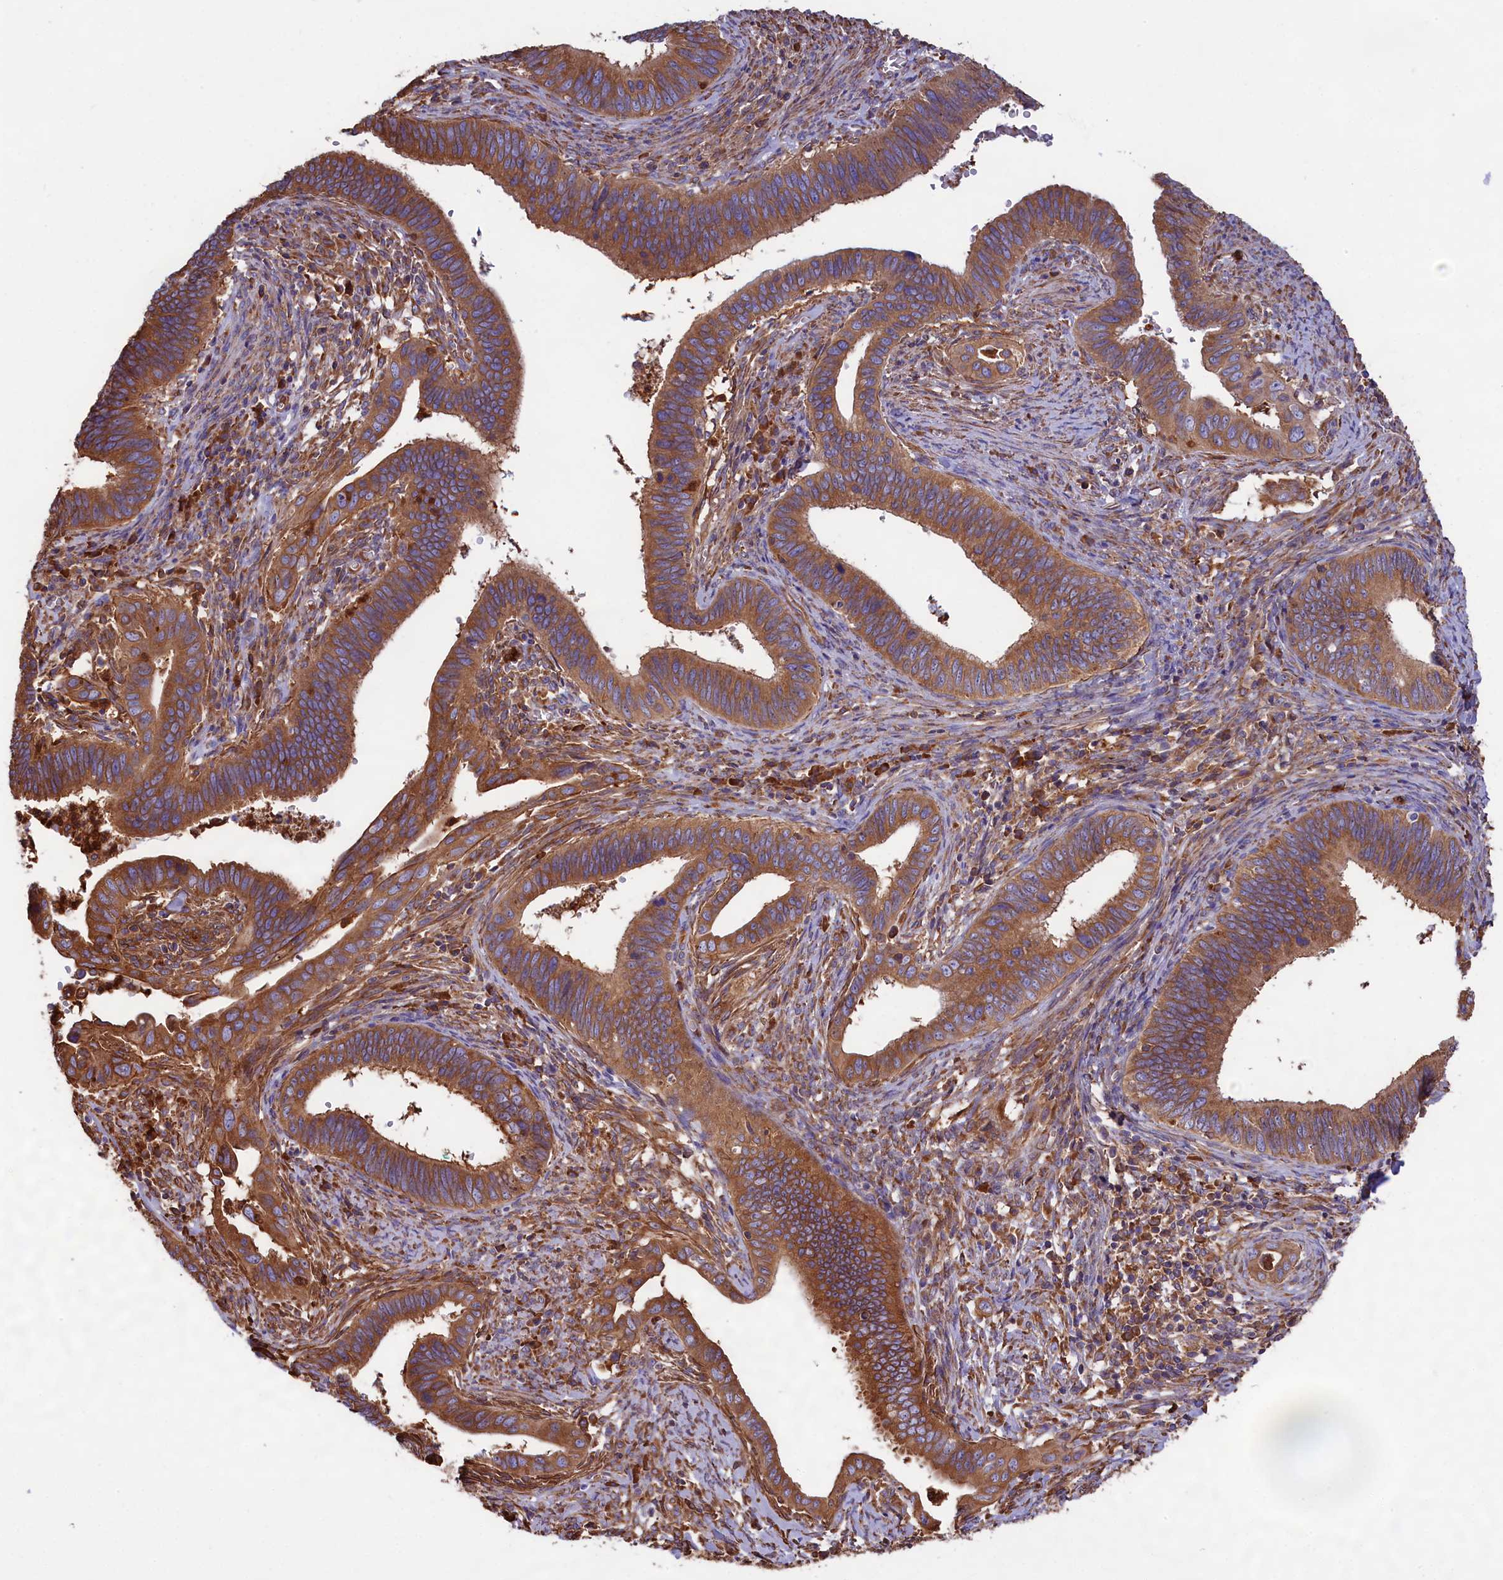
{"staining": {"intensity": "moderate", "quantity": ">75%", "location": "cytoplasmic/membranous"}, "tissue": "cervical cancer", "cell_type": "Tumor cells", "image_type": "cancer", "snomed": [{"axis": "morphology", "description": "Adenocarcinoma, NOS"}, {"axis": "topography", "description": "Cervix"}], "caption": "Adenocarcinoma (cervical) was stained to show a protein in brown. There is medium levels of moderate cytoplasmic/membranous expression in about >75% of tumor cells.", "gene": "GYS1", "patient": {"sex": "female", "age": 42}}